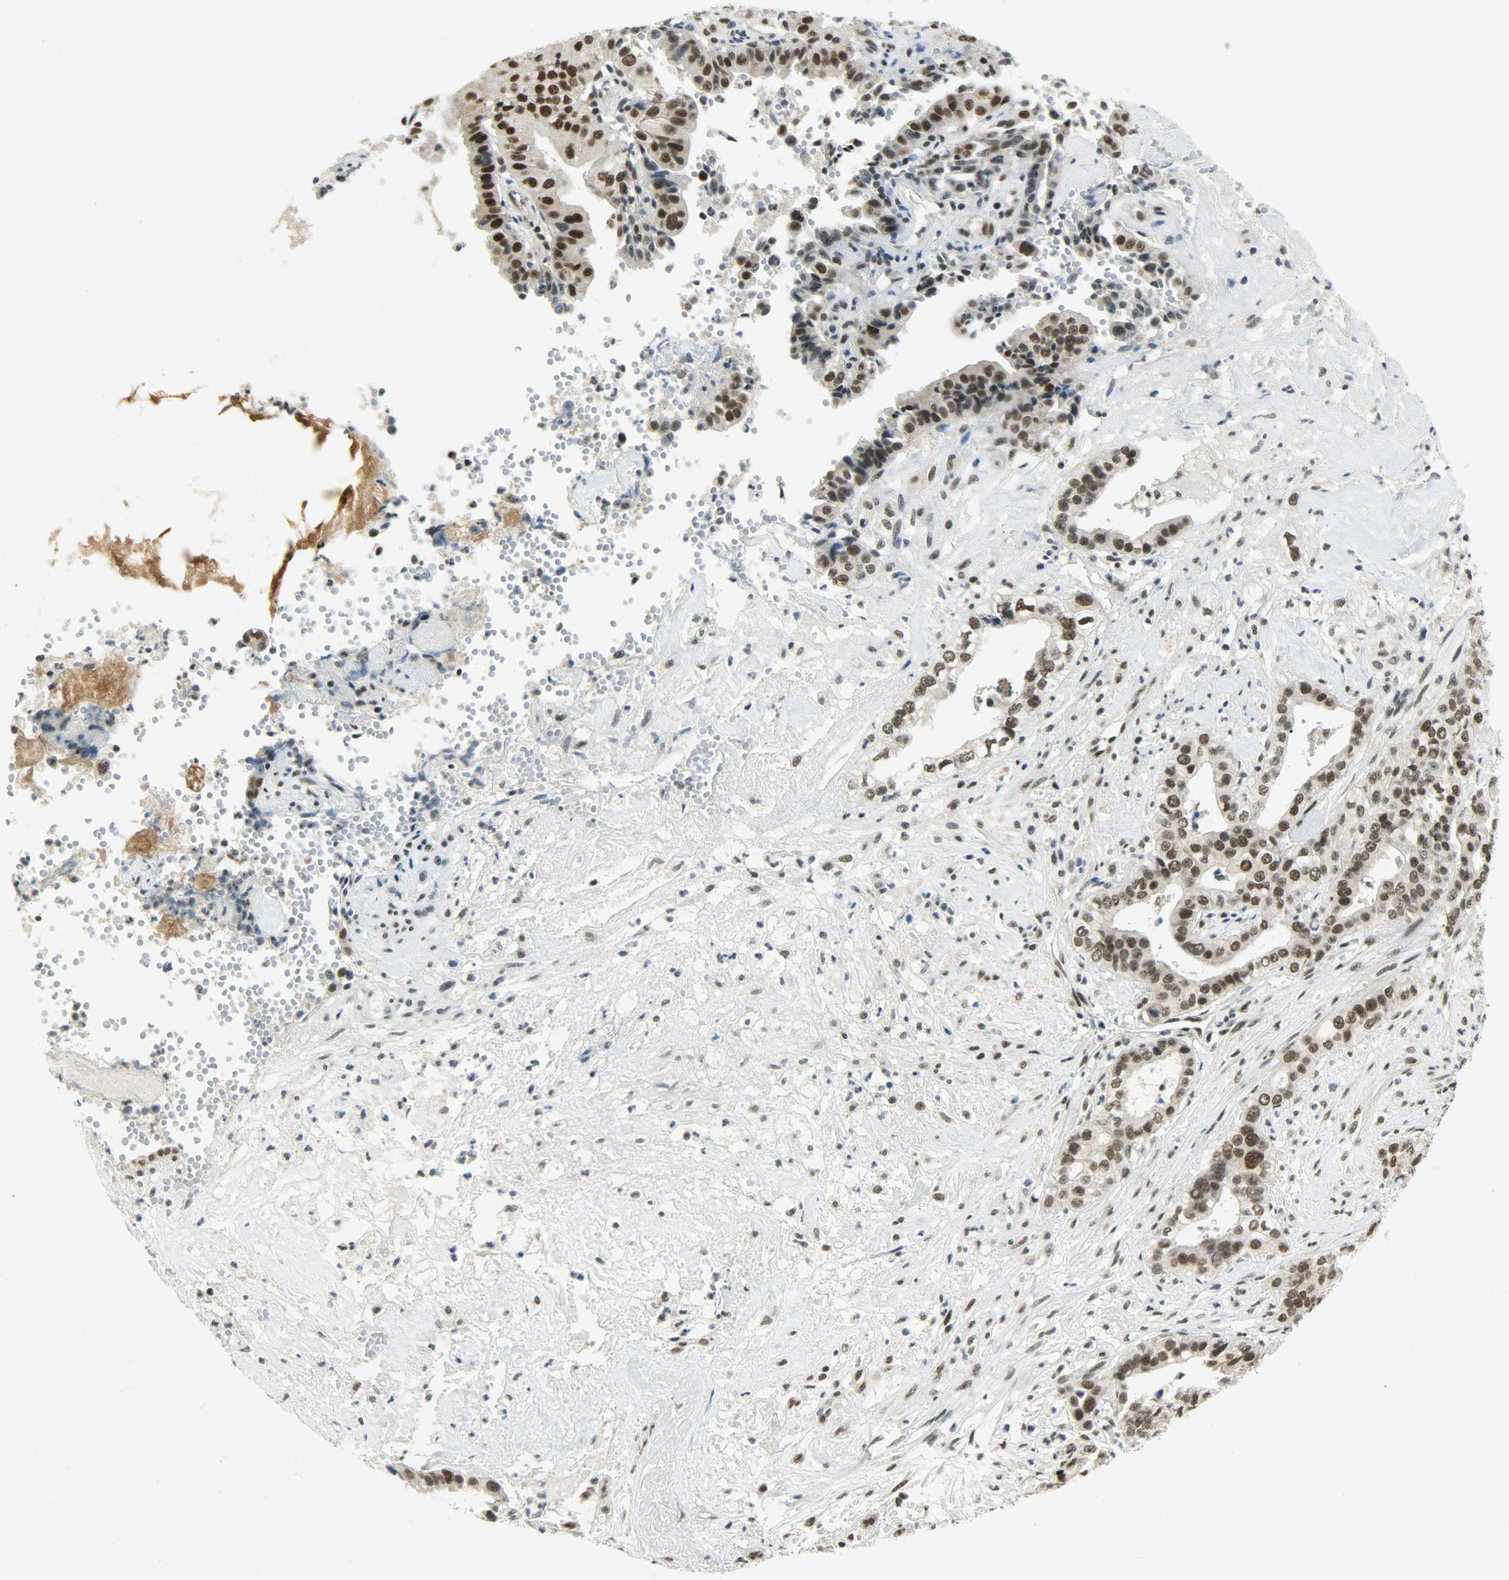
{"staining": {"intensity": "strong", "quantity": ">75%", "location": "nuclear"}, "tissue": "liver cancer", "cell_type": "Tumor cells", "image_type": "cancer", "snomed": [{"axis": "morphology", "description": "Cholangiocarcinoma"}, {"axis": "topography", "description": "Liver"}], "caption": "Protein analysis of cholangiocarcinoma (liver) tissue shows strong nuclear positivity in approximately >75% of tumor cells.", "gene": "SUGP1", "patient": {"sex": "female", "age": 61}}